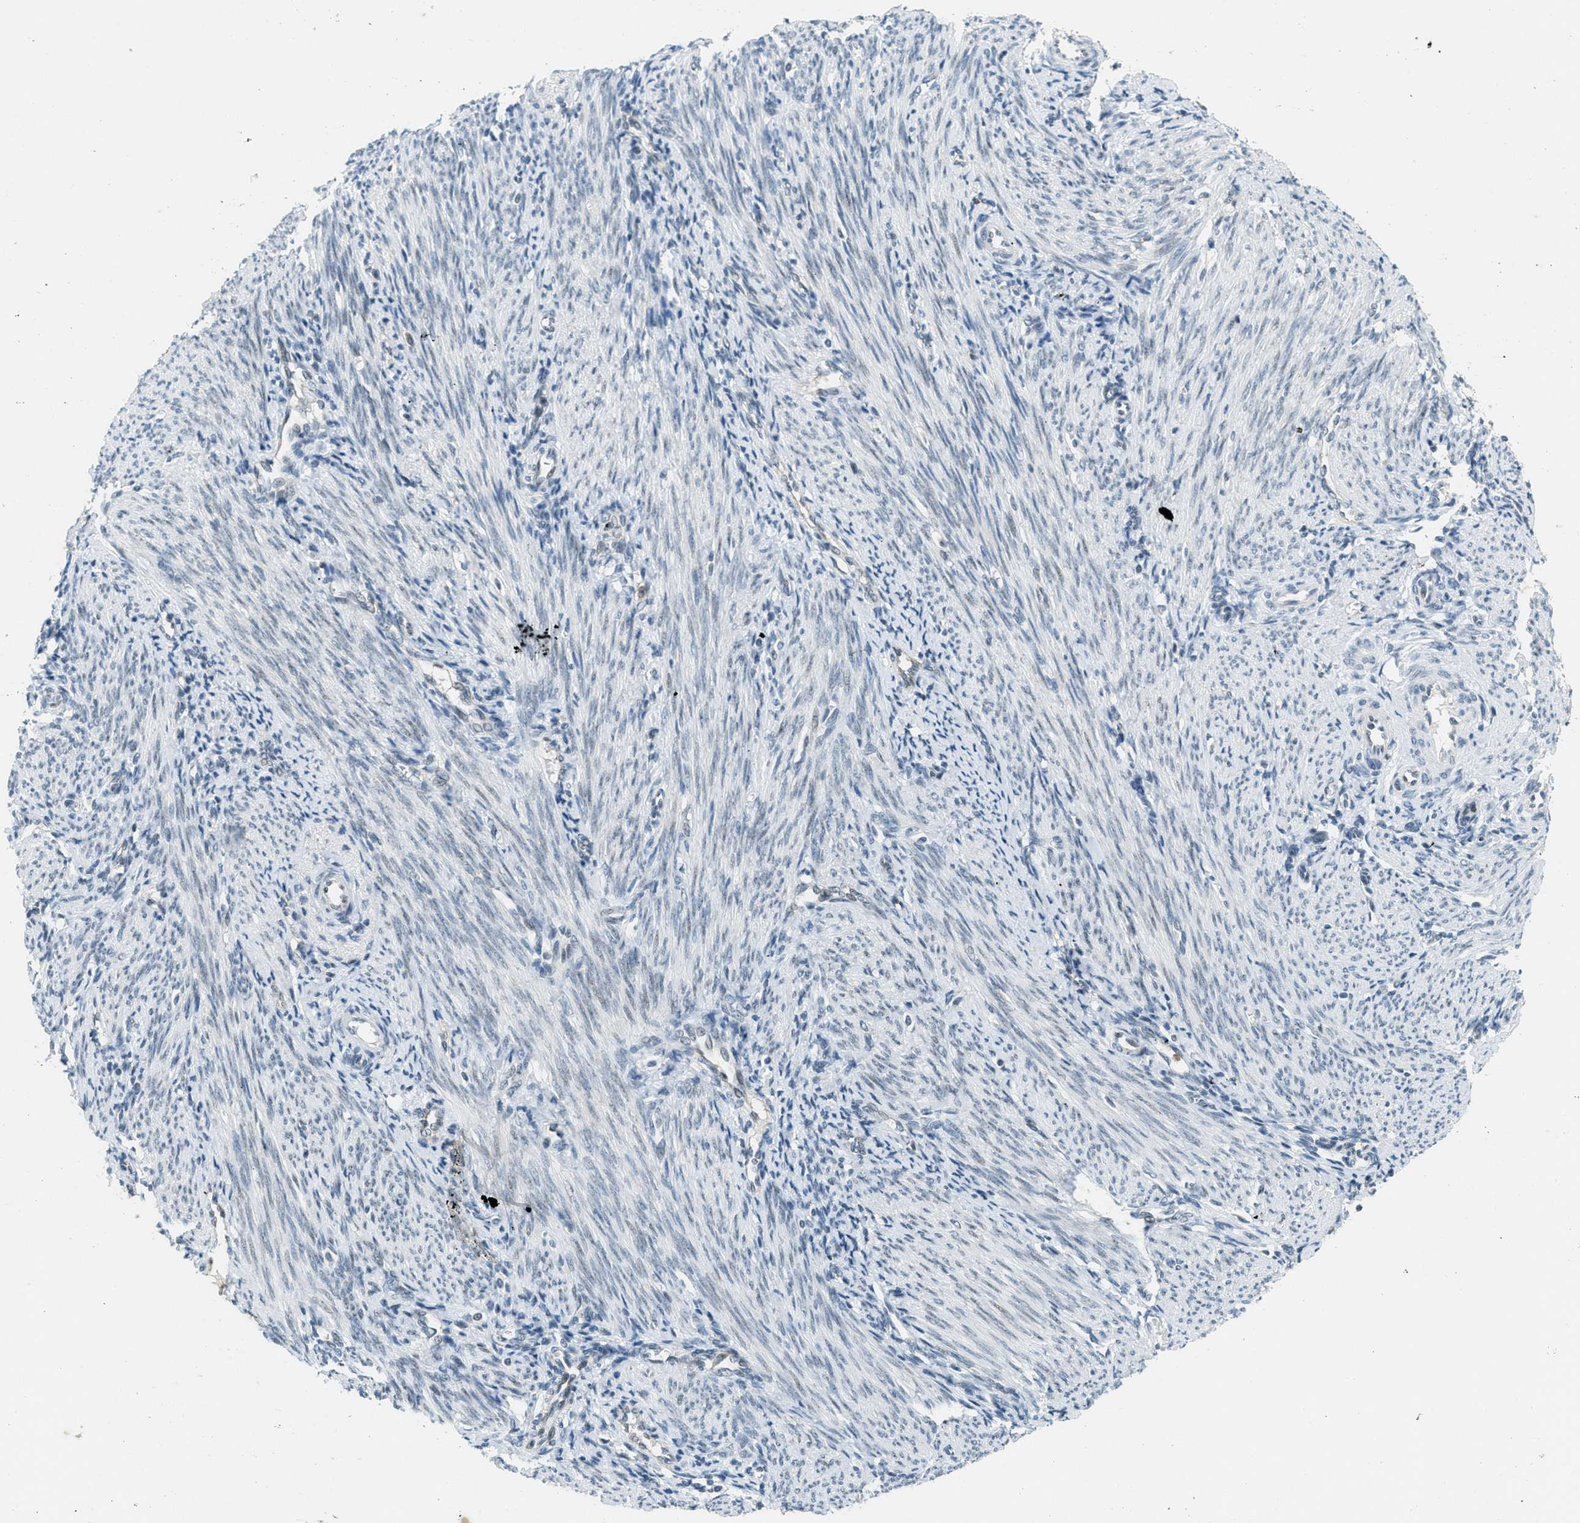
{"staining": {"intensity": "negative", "quantity": "none", "location": "none"}, "tissue": "endometrium", "cell_type": "Cells in endometrial stroma", "image_type": "normal", "snomed": [{"axis": "morphology", "description": "Normal tissue, NOS"}, {"axis": "topography", "description": "Uterus"}, {"axis": "topography", "description": "Endometrium"}], "caption": "Immunohistochemistry (IHC) image of normal endometrium: endometrium stained with DAB shows no significant protein expression in cells in endometrial stroma. (IHC, brightfield microscopy, high magnification).", "gene": "FYN", "patient": {"sex": "female", "age": 33}}